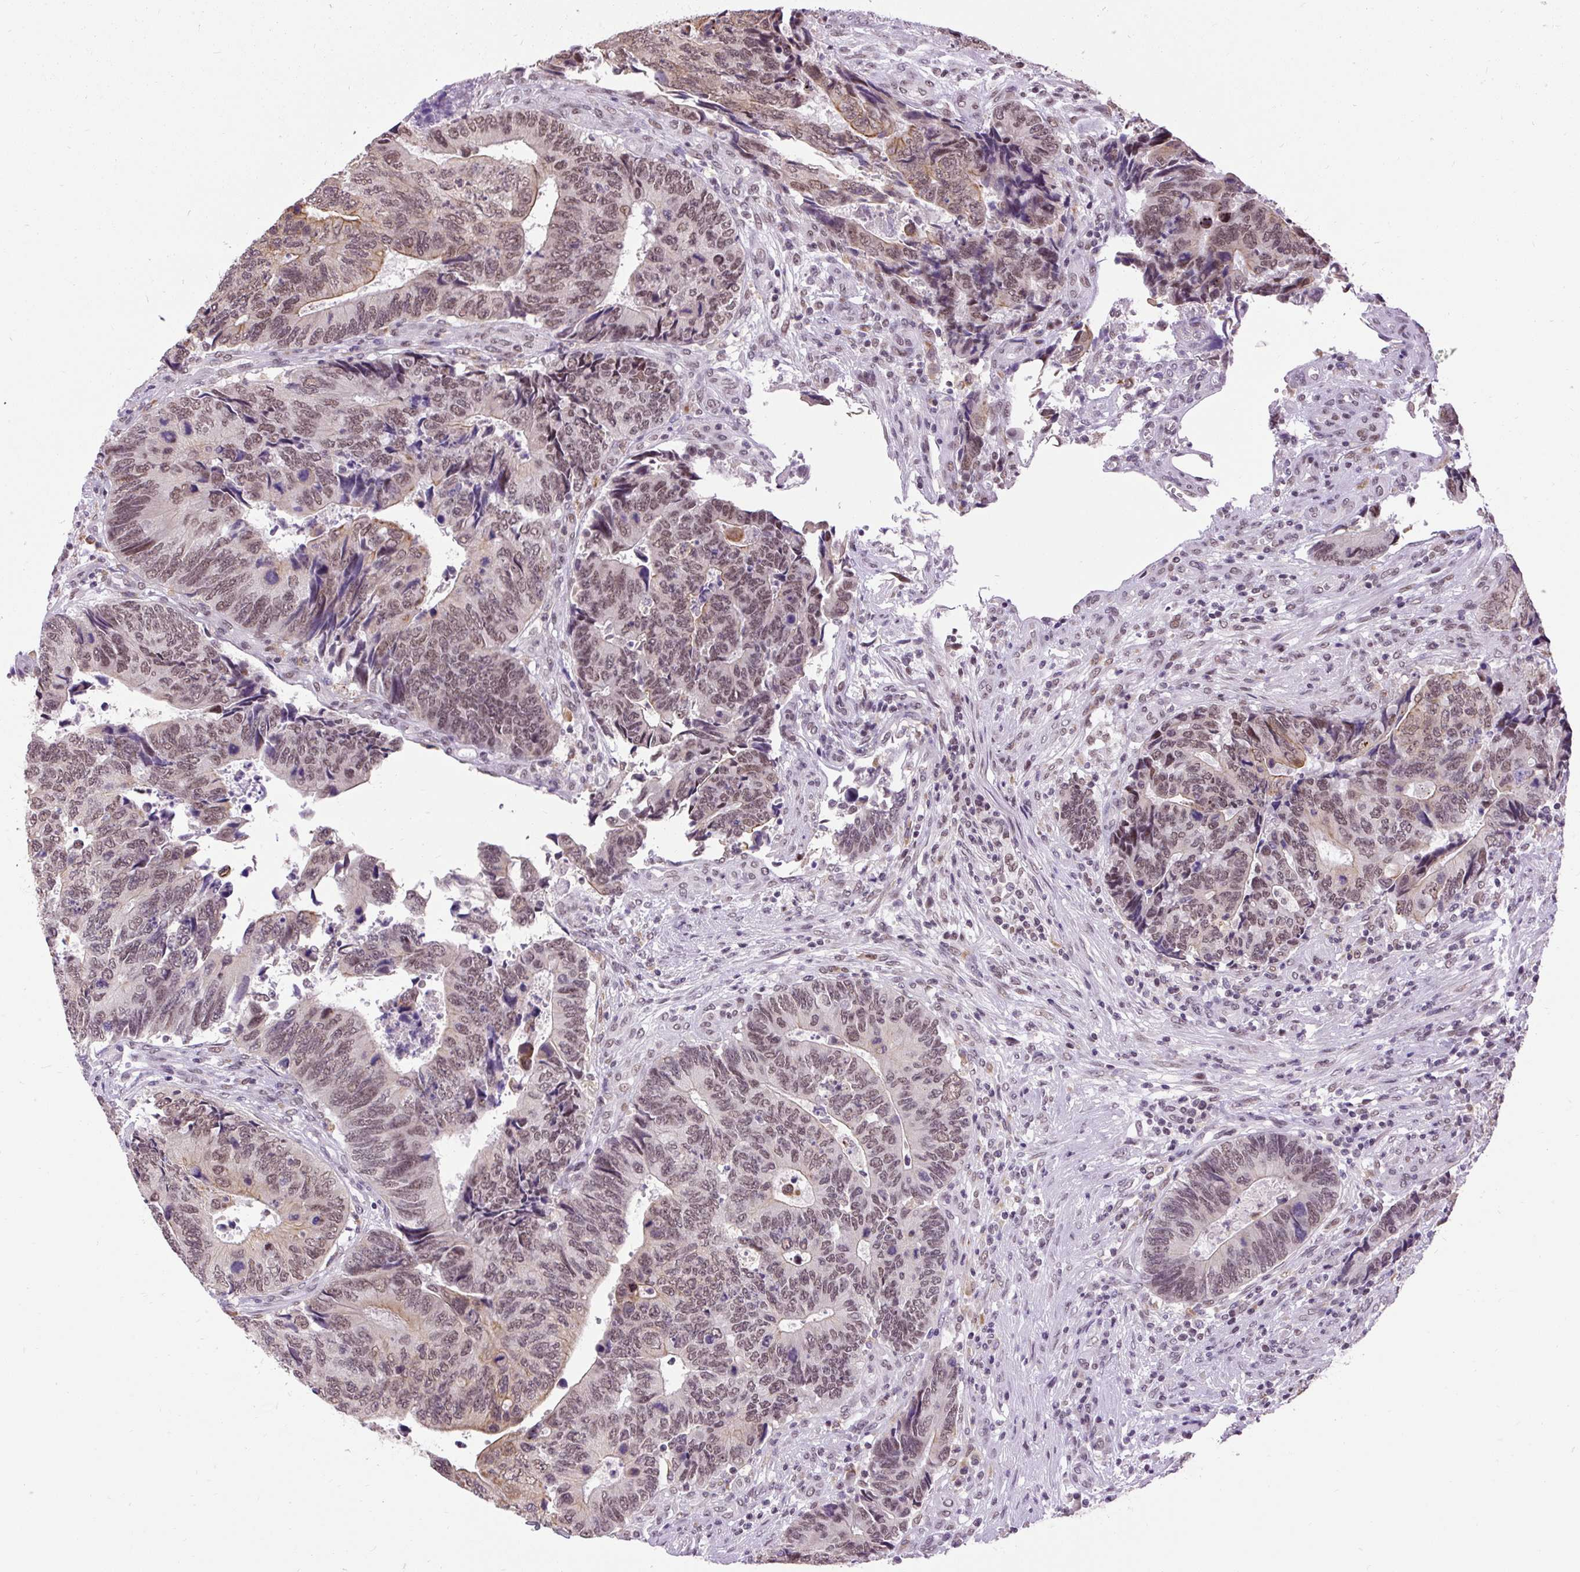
{"staining": {"intensity": "moderate", "quantity": ">75%", "location": "cytoplasmic/membranous,nuclear"}, "tissue": "colorectal cancer", "cell_type": "Tumor cells", "image_type": "cancer", "snomed": [{"axis": "morphology", "description": "Adenocarcinoma, NOS"}, {"axis": "topography", "description": "Colon"}], "caption": "The micrograph exhibits staining of colorectal cancer (adenocarcinoma), revealing moderate cytoplasmic/membranous and nuclear protein expression (brown color) within tumor cells.", "gene": "ZNF672", "patient": {"sex": "male", "age": 87}}